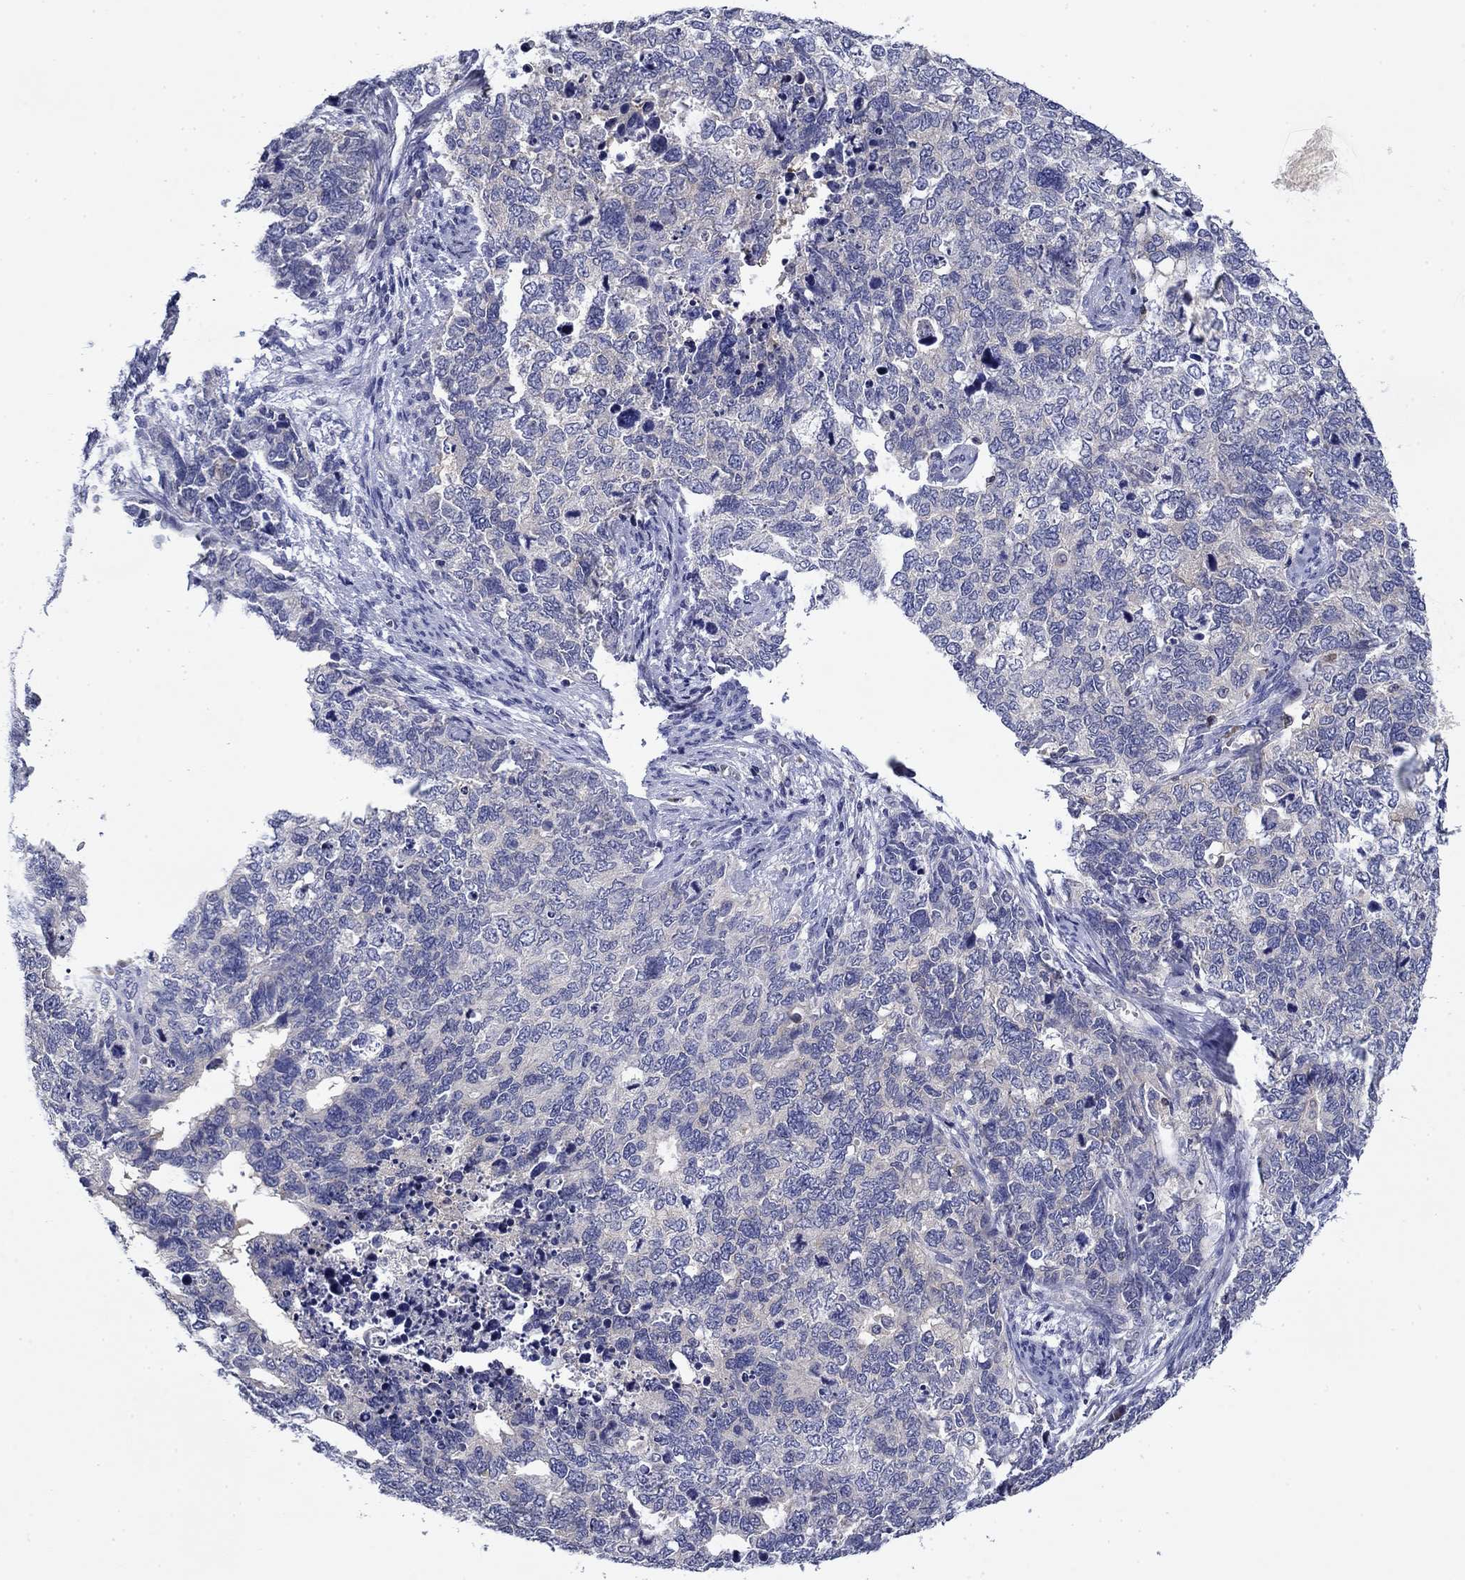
{"staining": {"intensity": "negative", "quantity": "none", "location": "none"}, "tissue": "cervical cancer", "cell_type": "Tumor cells", "image_type": "cancer", "snomed": [{"axis": "morphology", "description": "Squamous cell carcinoma, NOS"}, {"axis": "topography", "description": "Cervix"}], "caption": "Photomicrograph shows no significant protein expression in tumor cells of squamous cell carcinoma (cervical).", "gene": "POU2F2", "patient": {"sex": "female", "age": 63}}